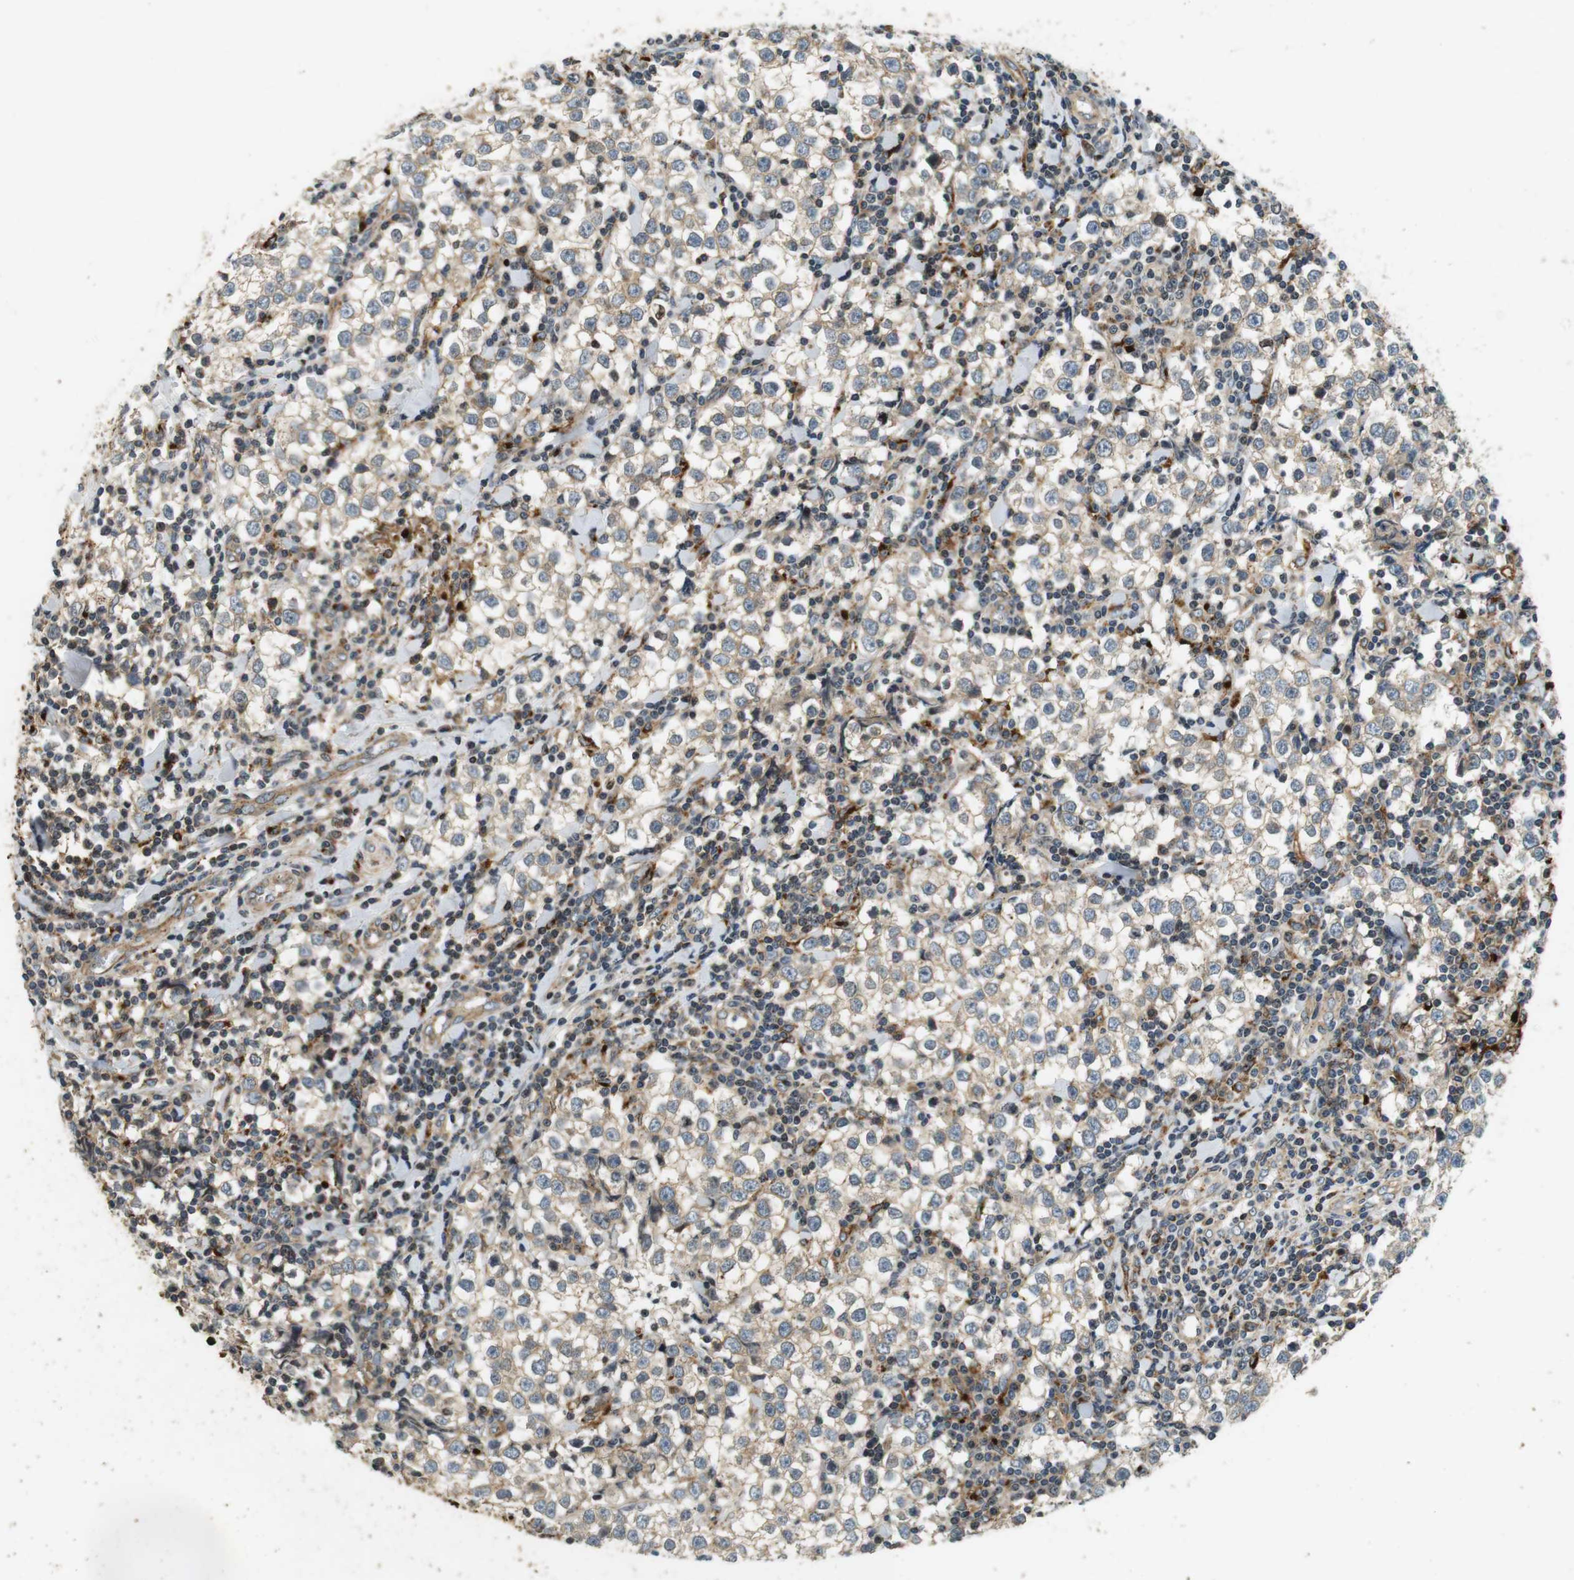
{"staining": {"intensity": "weak", "quantity": "25%-75%", "location": "cytoplasmic/membranous"}, "tissue": "testis cancer", "cell_type": "Tumor cells", "image_type": "cancer", "snomed": [{"axis": "morphology", "description": "Seminoma, NOS"}, {"axis": "morphology", "description": "Carcinoma, Embryonal, NOS"}, {"axis": "topography", "description": "Testis"}], "caption": "Testis embryonal carcinoma stained for a protein (brown) displays weak cytoplasmic/membranous positive staining in approximately 25%-75% of tumor cells.", "gene": "TXNRD1", "patient": {"sex": "male", "age": 36}}